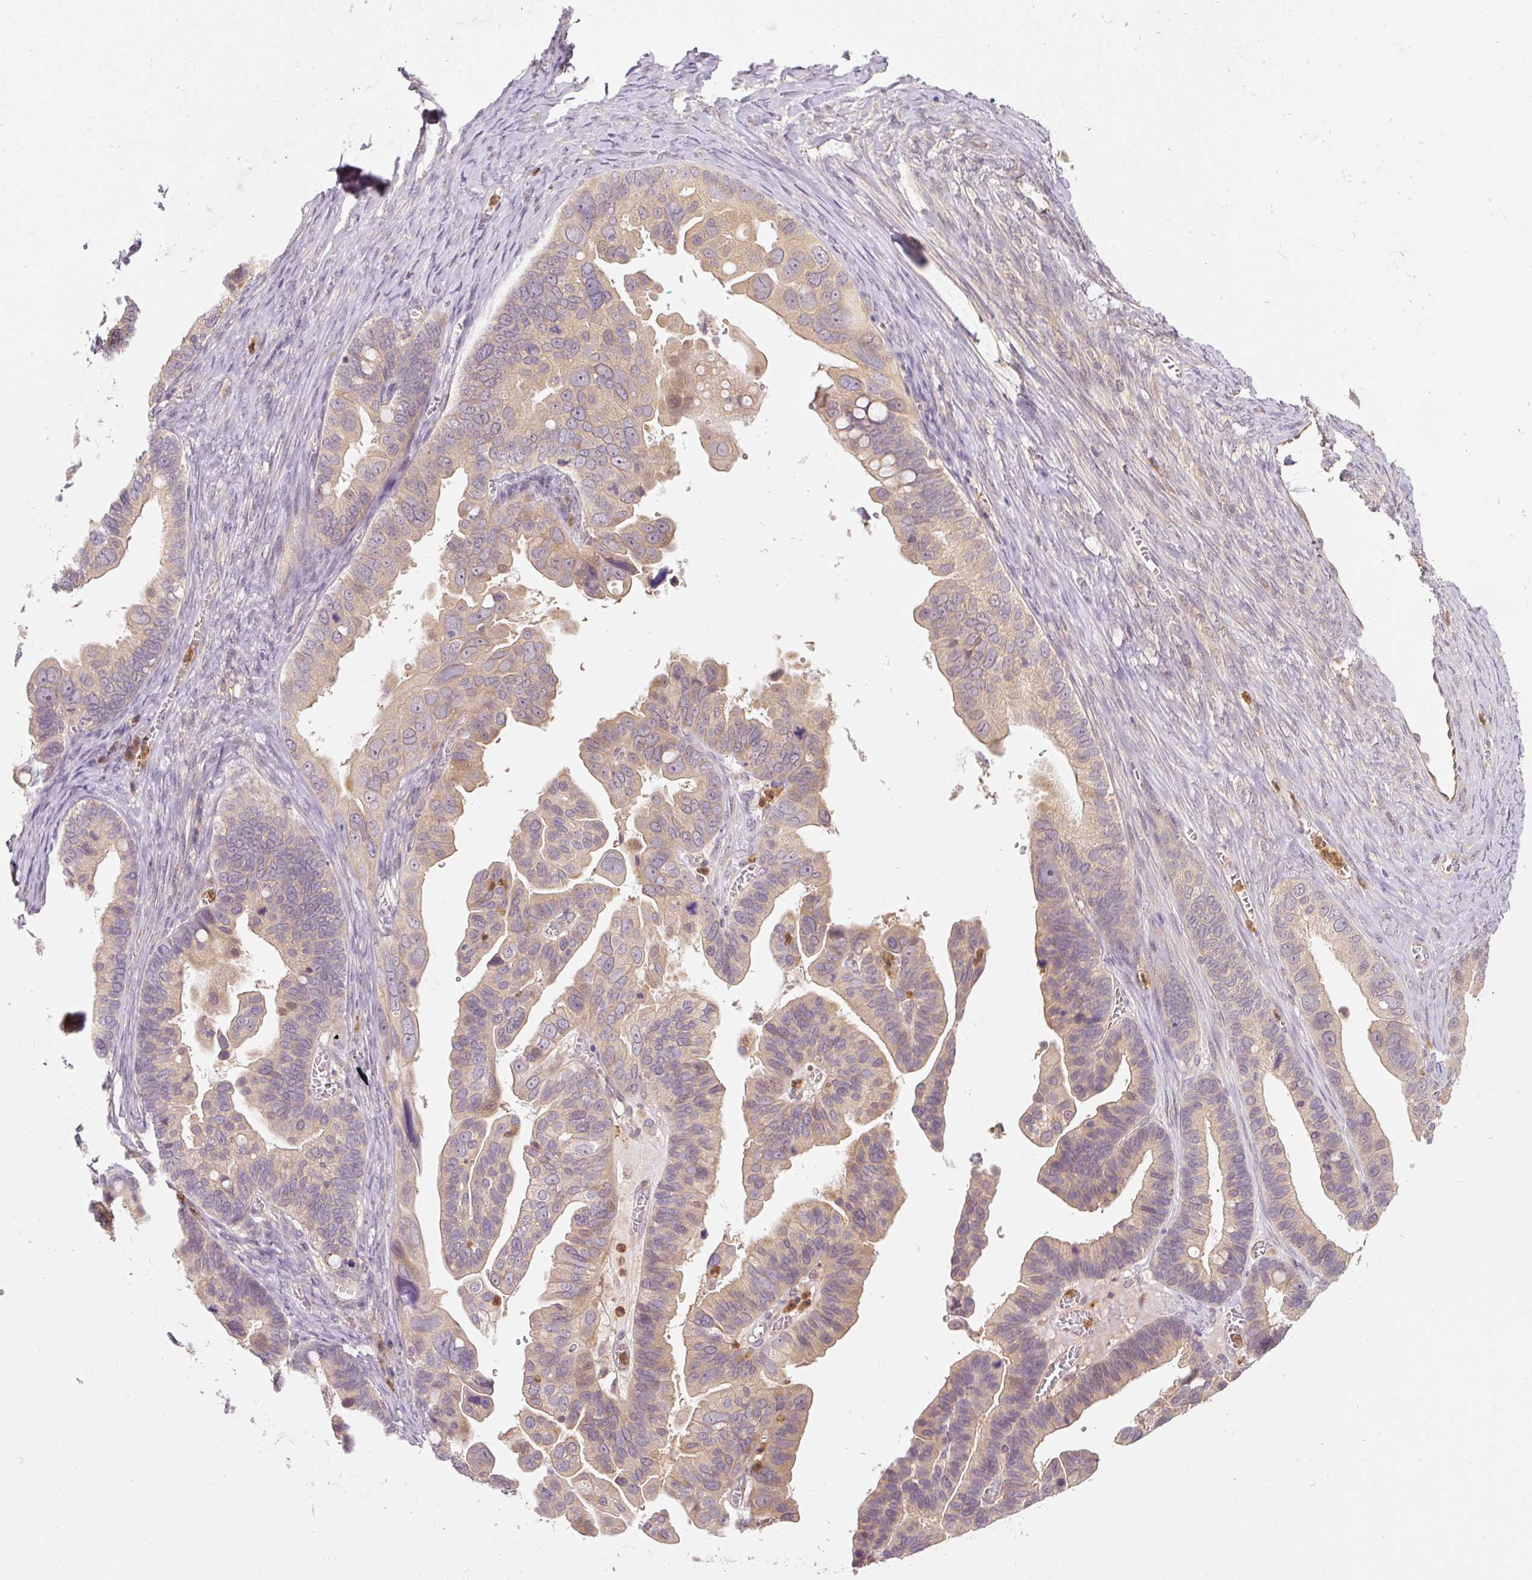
{"staining": {"intensity": "weak", "quantity": ">75%", "location": "cytoplasmic/membranous"}, "tissue": "ovarian cancer", "cell_type": "Tumor cells", "image_type": "cancer", "snomed": [{"axis": "morphology", "description": "Cystadenocarcinoma, serous, NOS"}, {"axis": "topography", "description": "Ovary"}], "caption": "Immunohistochemistry (IHC) histopathology image of neoplastic tissue: human ovarian cancer (serous cystadenocarcinoma) stained using IHC reveals low levels of weak protein expression localized specifically in the cytoplasmic/membranous of tumor cells, appearing as a cytoplasmic/membranous brown color.", "gene": "CTTNBP2", "patient": {"sex": "female", "age": 56}}